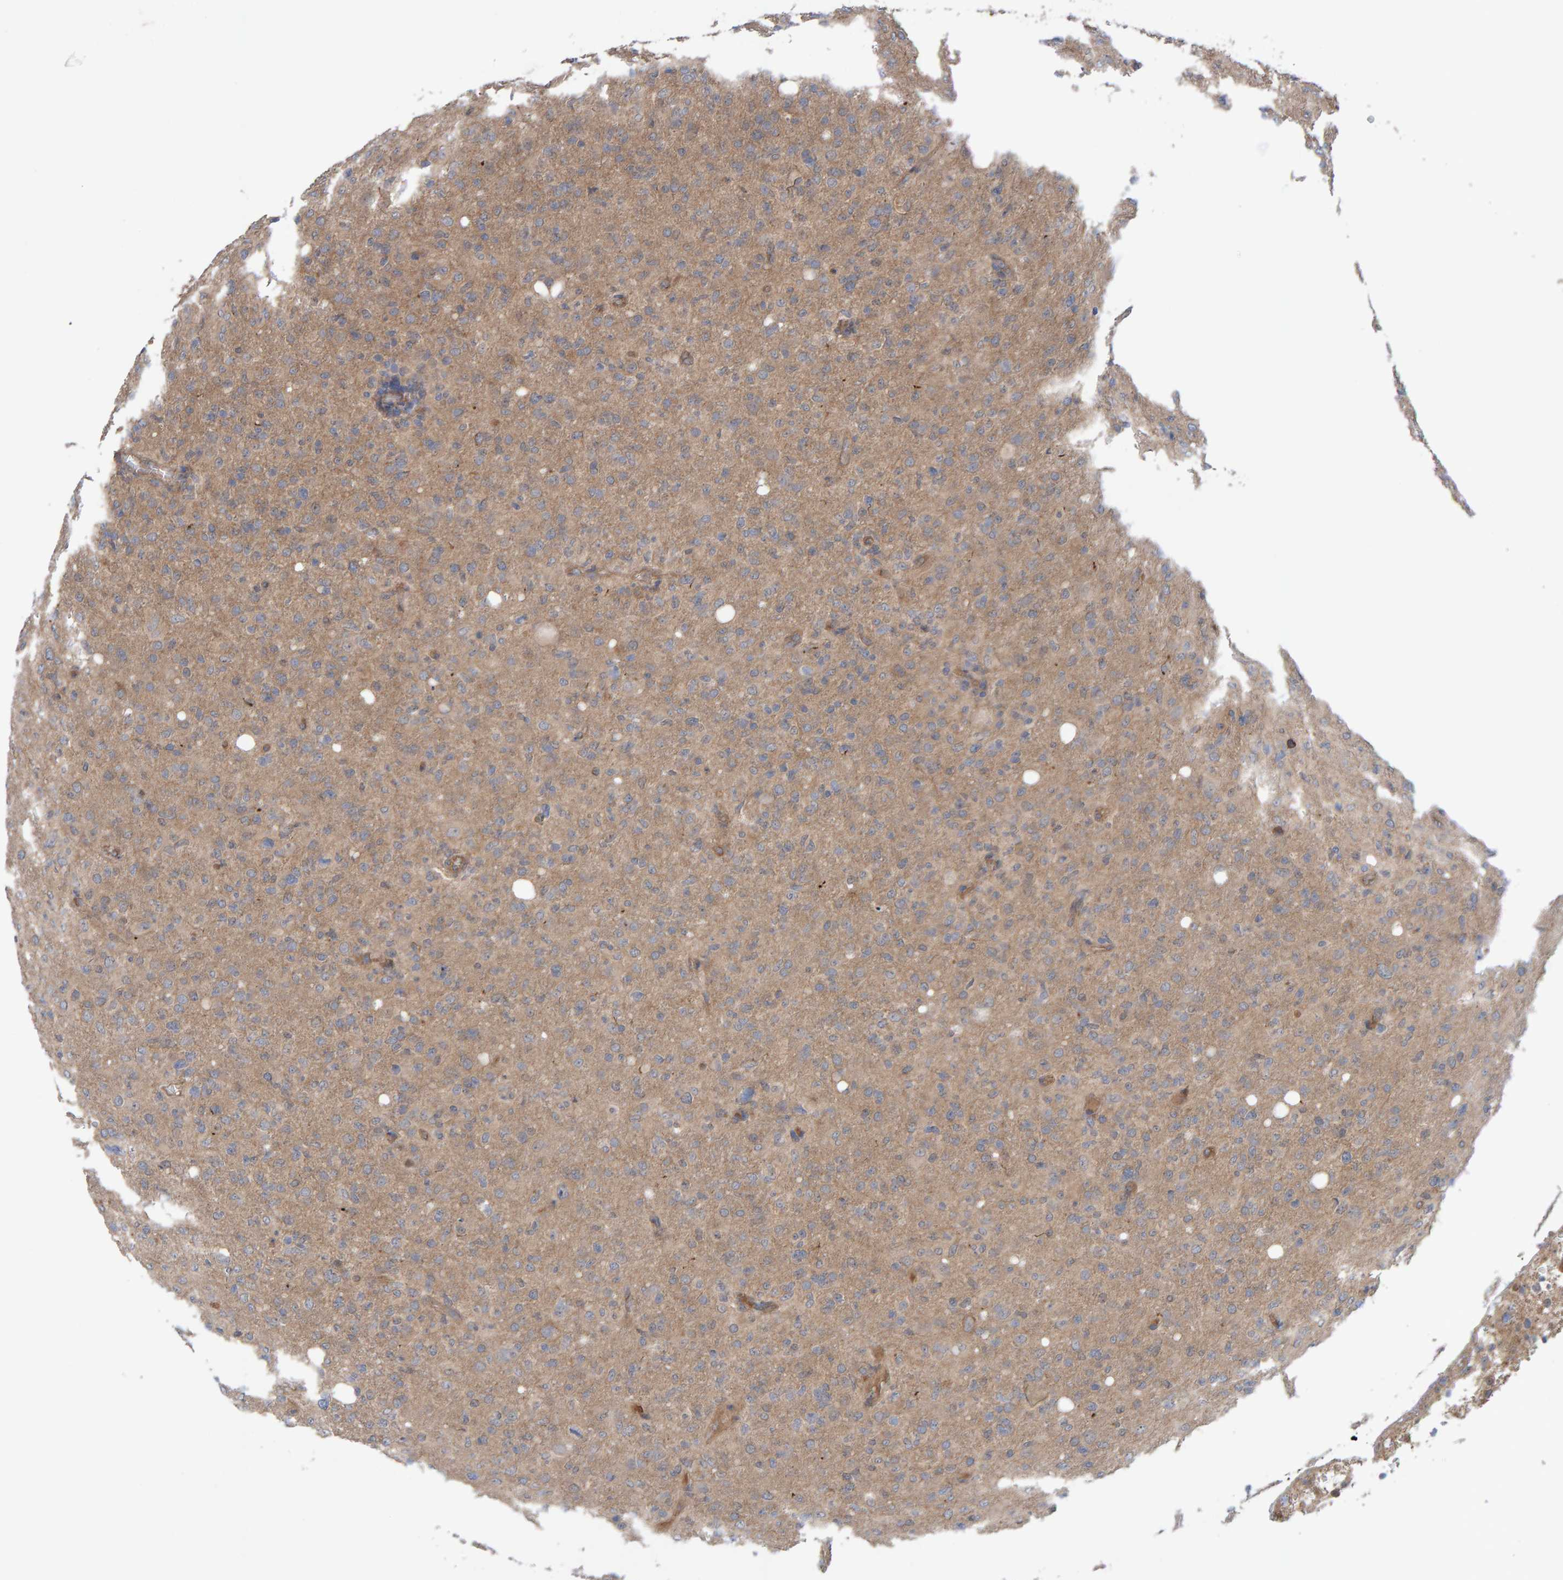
{"staining": {"intensity": "weak", "quantity": ">75%", "location": "cytoplasmic/membranous"}, "tissue": "glioma", "cell_type": "Tumor cells", "image_type": "cancer", "snomed": [{"axis": "morphology", "description": "Glioma, malignant, High grade"}, {"axis": "topography", "description": "Brain"}], "caption": "Protein expression by immunohistochemistry (IHC) displays weak cytoplasmic/membranous staining in approximately >75% of tumor cells in high-grade glioma (malignant). Nuclei are stained in blue.", "gene": "LRSAM1", "patient": {"sex": "female", "age": 57}}